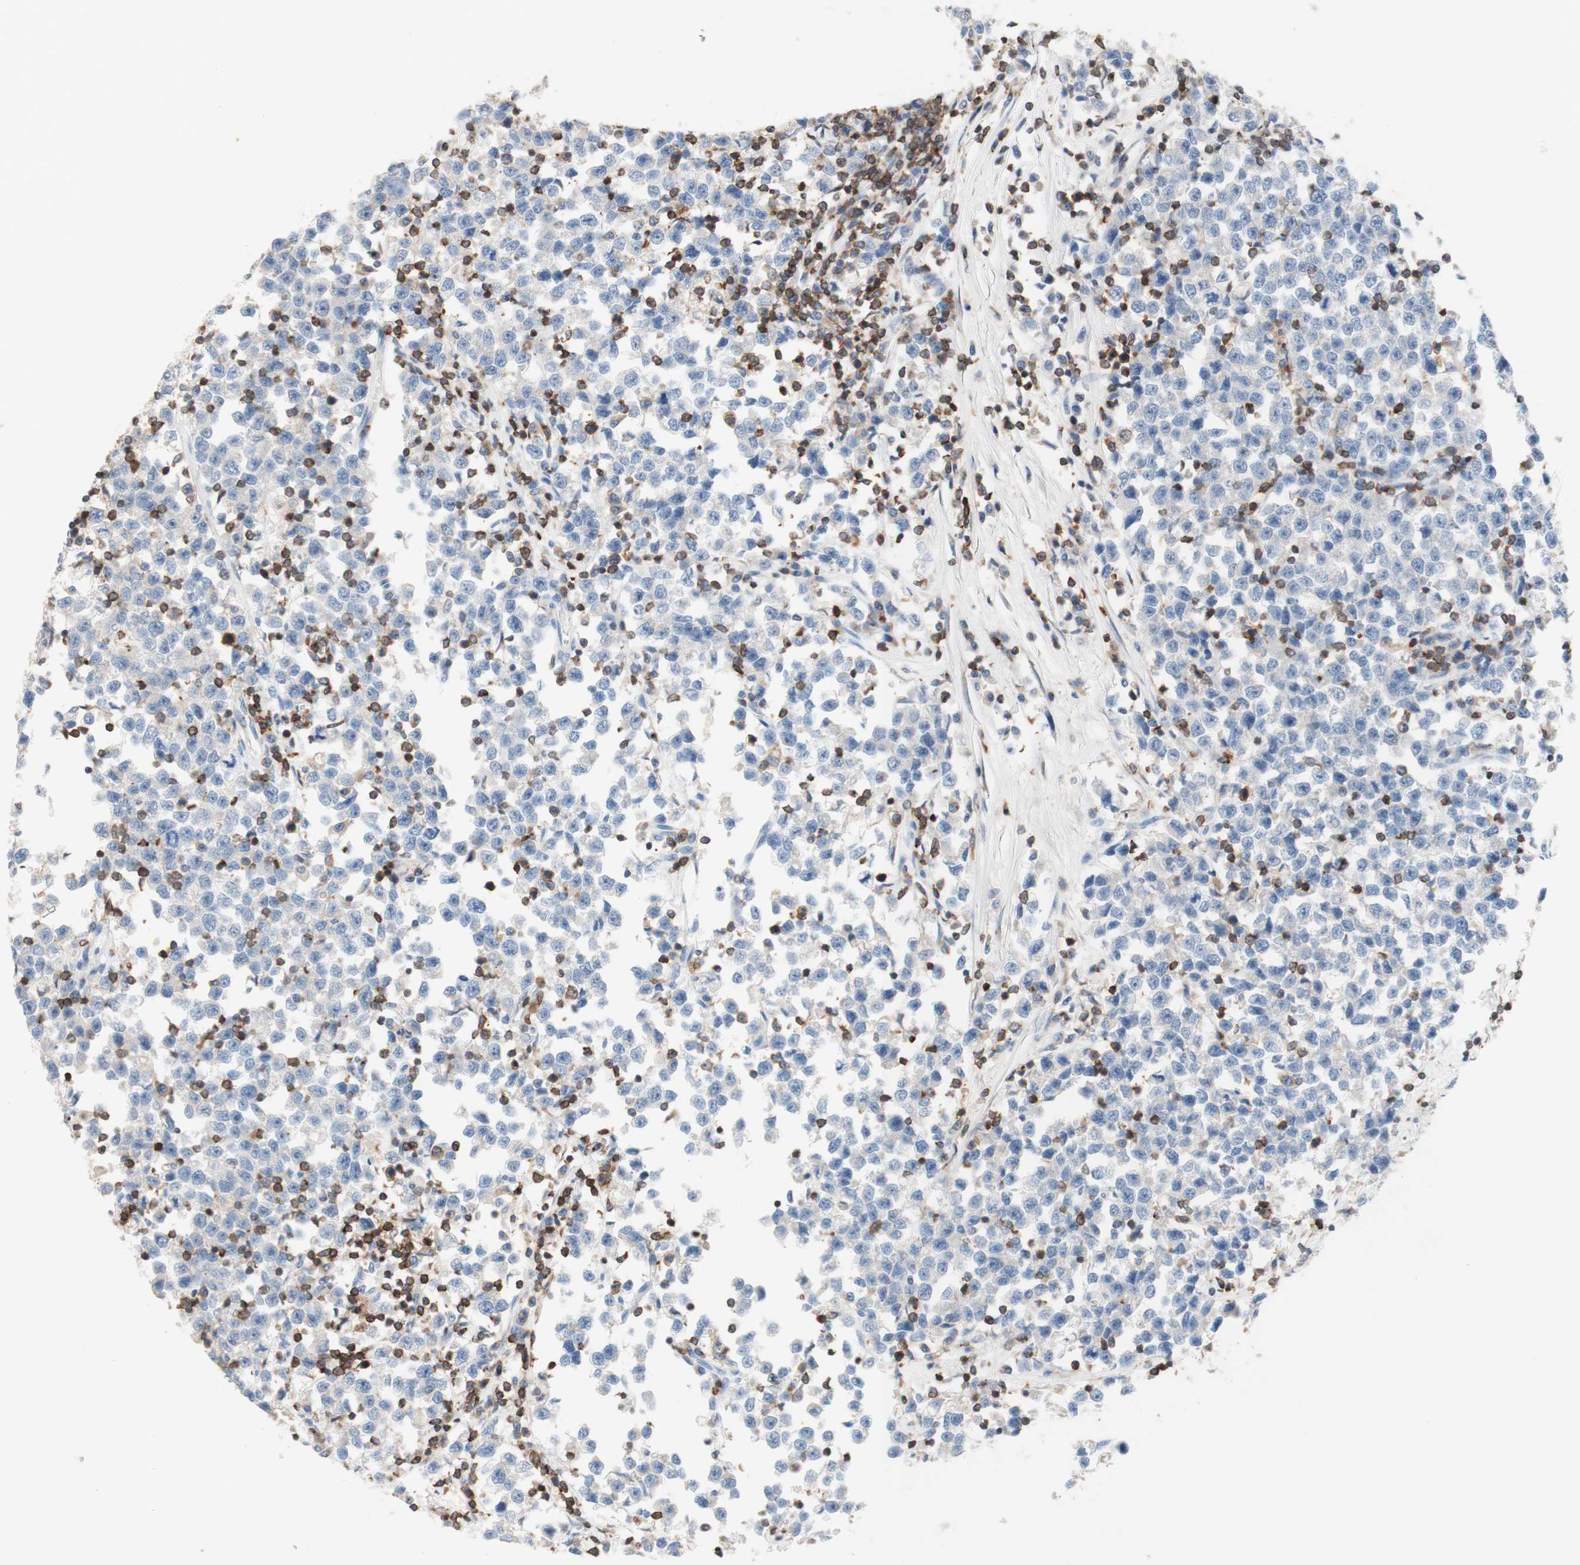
{"staining": {"intensity": "negative", "quantity": "none", "location": "none"}, "tissue": "testis cancer", "cell_type": "Tumor cells", "image_type": "cancer", "snomed": [{"axis": "morphology", "description": "Seminoma, NOS"}, {"axis": "topography", "description": "Testis"}], "caption": "High power microscopy photomicrograph of an immunohistochemistry photomicrograph of testis seminoma, revealing no significant expression in tumor cells.", "gene": "SPINK6", "patient": {"sex": "male", "age": 43}}